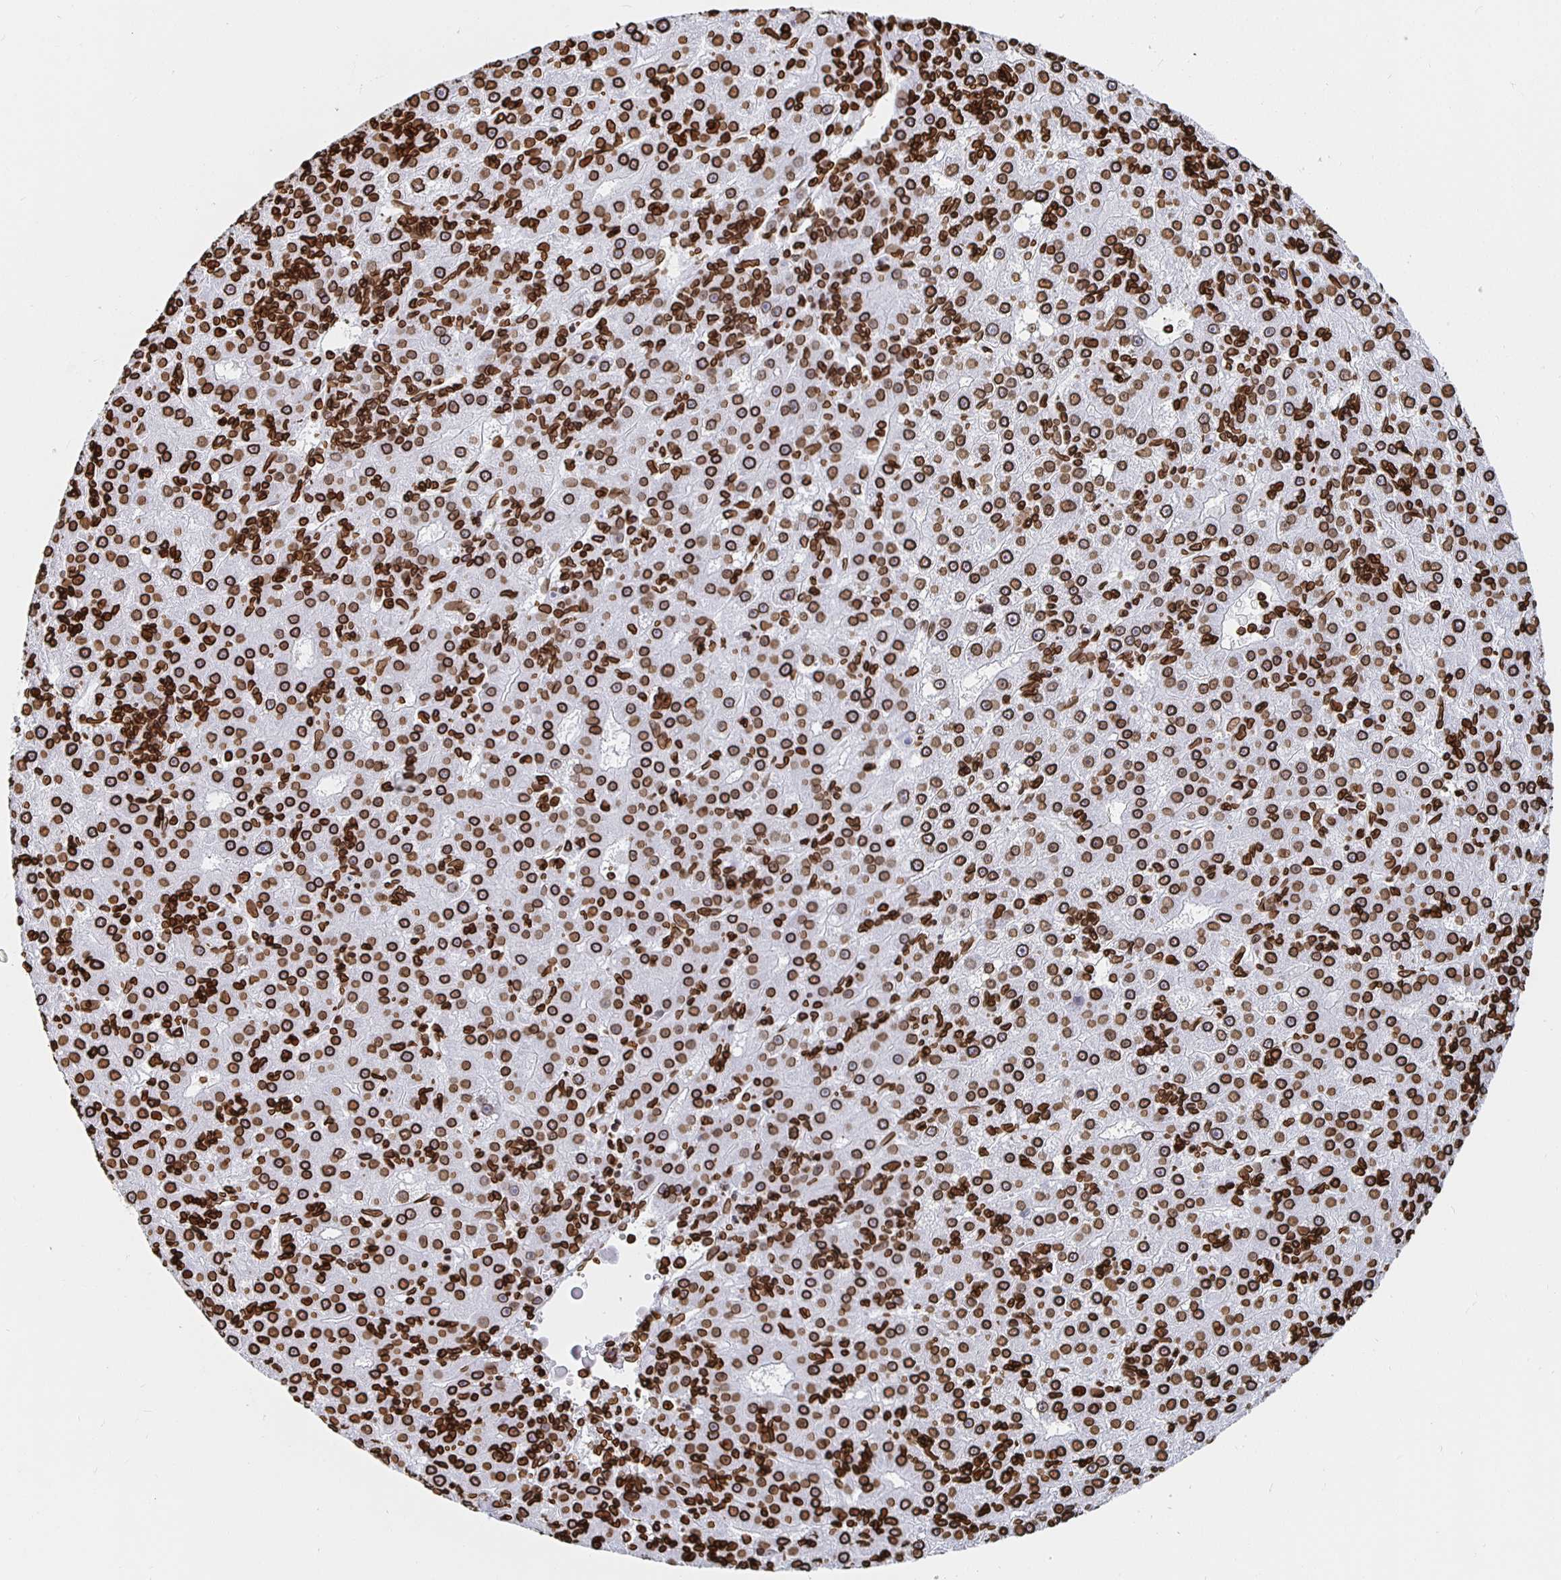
{"staining": {"intensity": "strong", "quantity": ">75%", "location": "cytoplasmic/membranous,nuclear"}, "tissue": "liver cancer", "cell_type": "Tumor cells", "image_type": "cancer", "snomed": [{"axis": "morphology", "description": "Carcinoma, Hepatocellular, NOS"}, {"axis": "topography", "description": "Liver"}], "caption": "Strong cytoplasmic/membranous and nuclear positivity is seen in approximately >75% of tumor cells in liver hepatocellular carcinoma.", "gene": "LMNB1", "patient": {"sex": "male", "age": 76}}